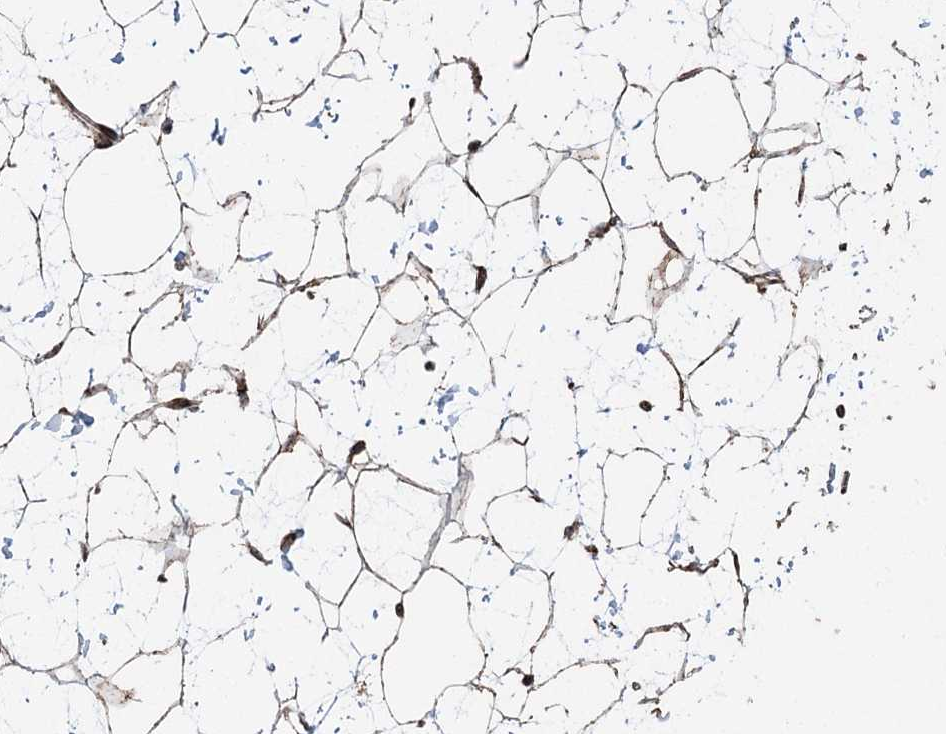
{"staining": {"intensity": "strong", "quantity": ">75%", "location": "cytoplasmic/membranous,nuclear"}, "tissue": "breast", "cell_type": "Adipocytes", "image_type": "normal", "snomed": [{"axis": "morphology", "description": "Normal tissue, NOS"}, {"axis": "morphology", "description": "Adenoma, NOS"}, {"axis": "topography", "description": "Breast"}], "caption": "DAB immunohistochemical staining of normal human breast shows strong cytoplasmic/membranous,nuclear protein staining in approximately >75% of adipocytes. The staining was performed using DAB (3,3'-diaminobenzidine), with brown indicating positive protein expression. Nuclei are stained blue with hematoxylin.", "gene": "STEEP1", "patient": {"sex": "female", "age": 23}}